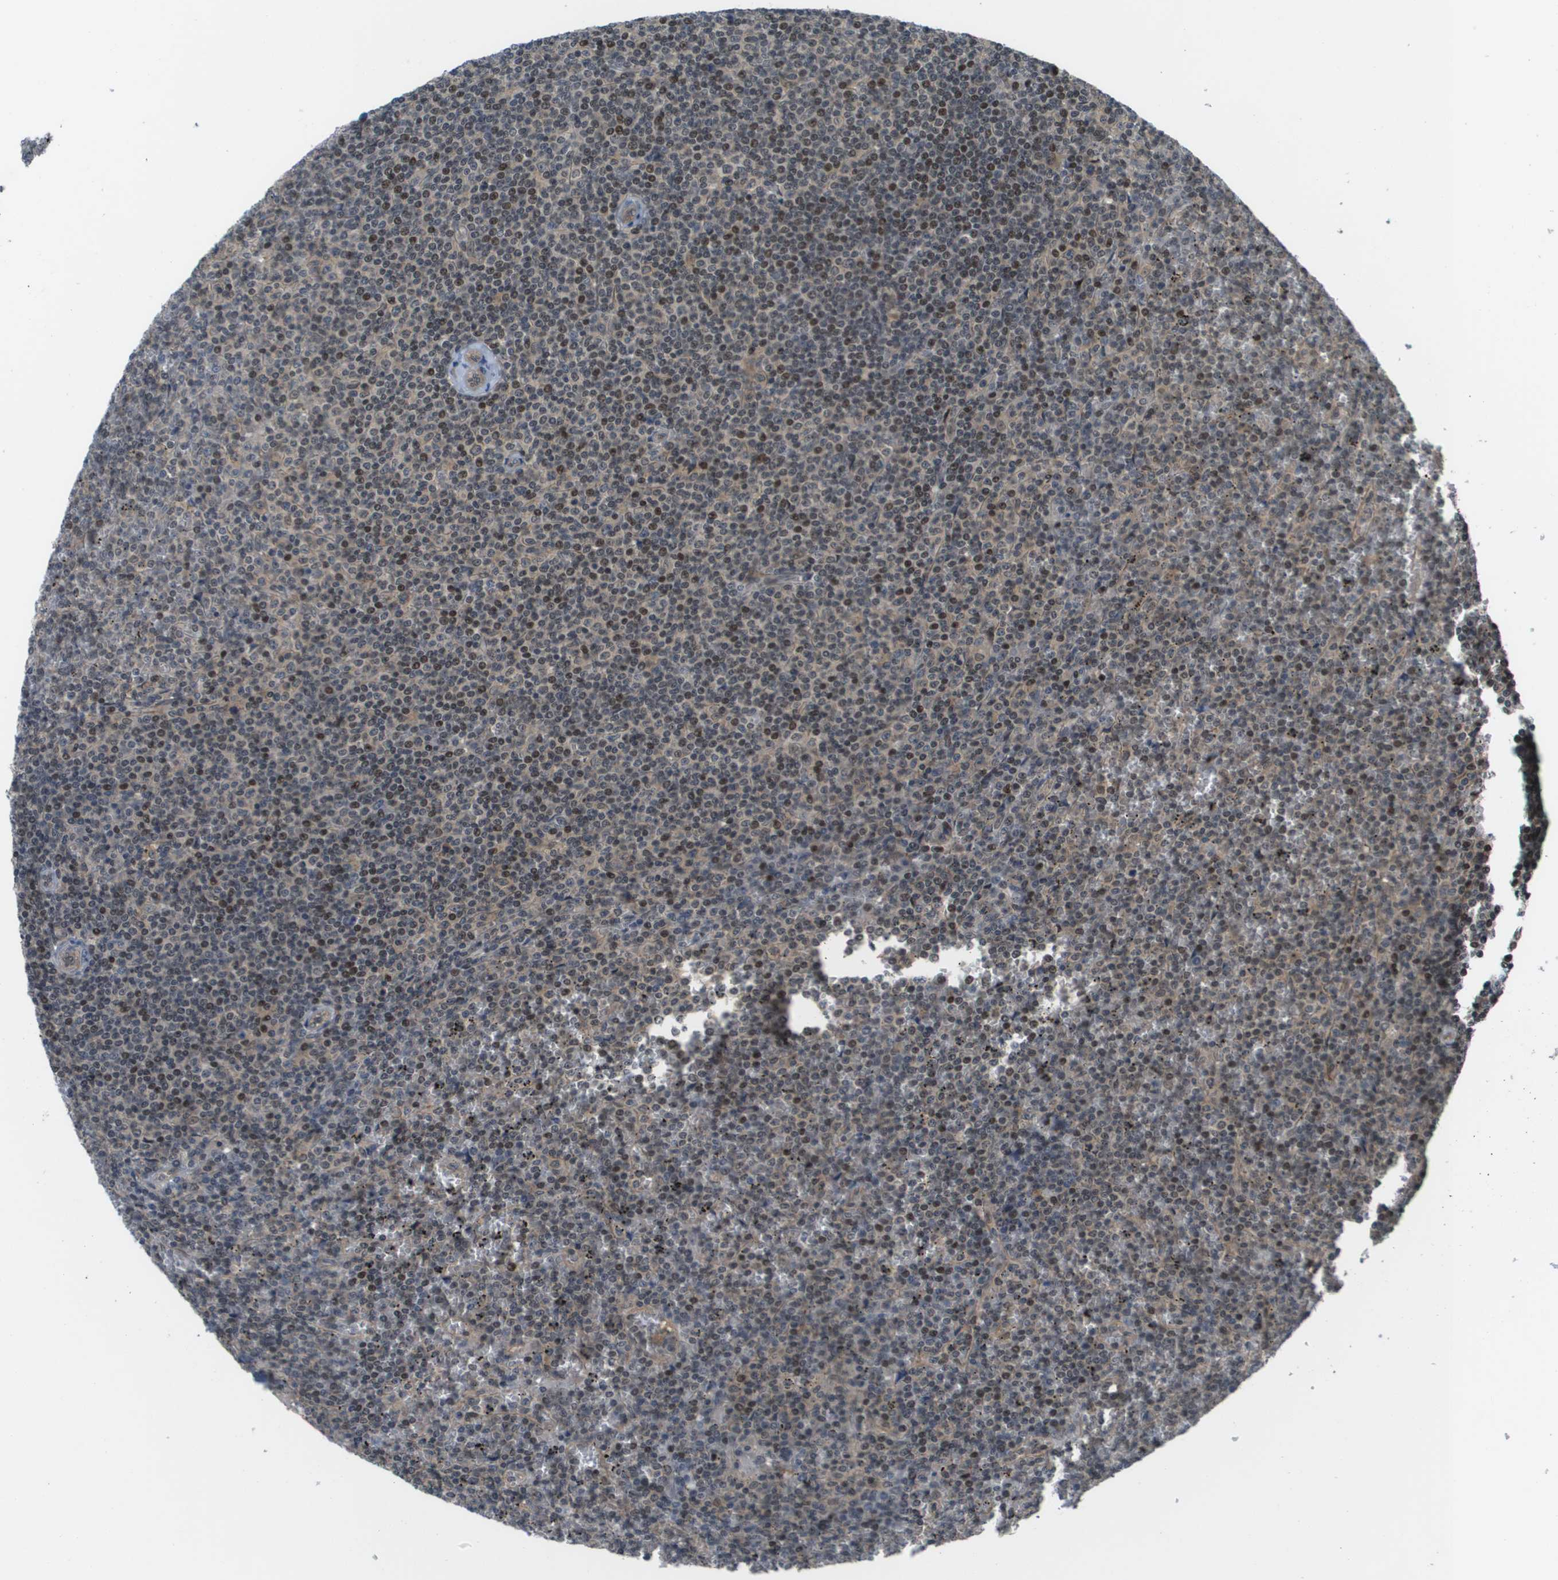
{"staining": {"intensity": "weak", "quantity": "25%-75%", "location": "cytoplasmic/membranous,nuclear"}, "tissue": "lymphoma", "cell_type": "Tumor cells", "image_type": "cancer", "snomed": [{"axis": "morphology", "description": "Malignant lymphoma, non-Hodgkin's type, Low grade"}, {"axis": "topography", "description": "Spleen"}], "caption": "This is an image of IHC staining of lymphoma, which shows weak expression in the cytoplasmic/membranous and nuclear of tumor cells.", "gene": "ENPP5", "patient": {"sex": "female", "age": 19}}